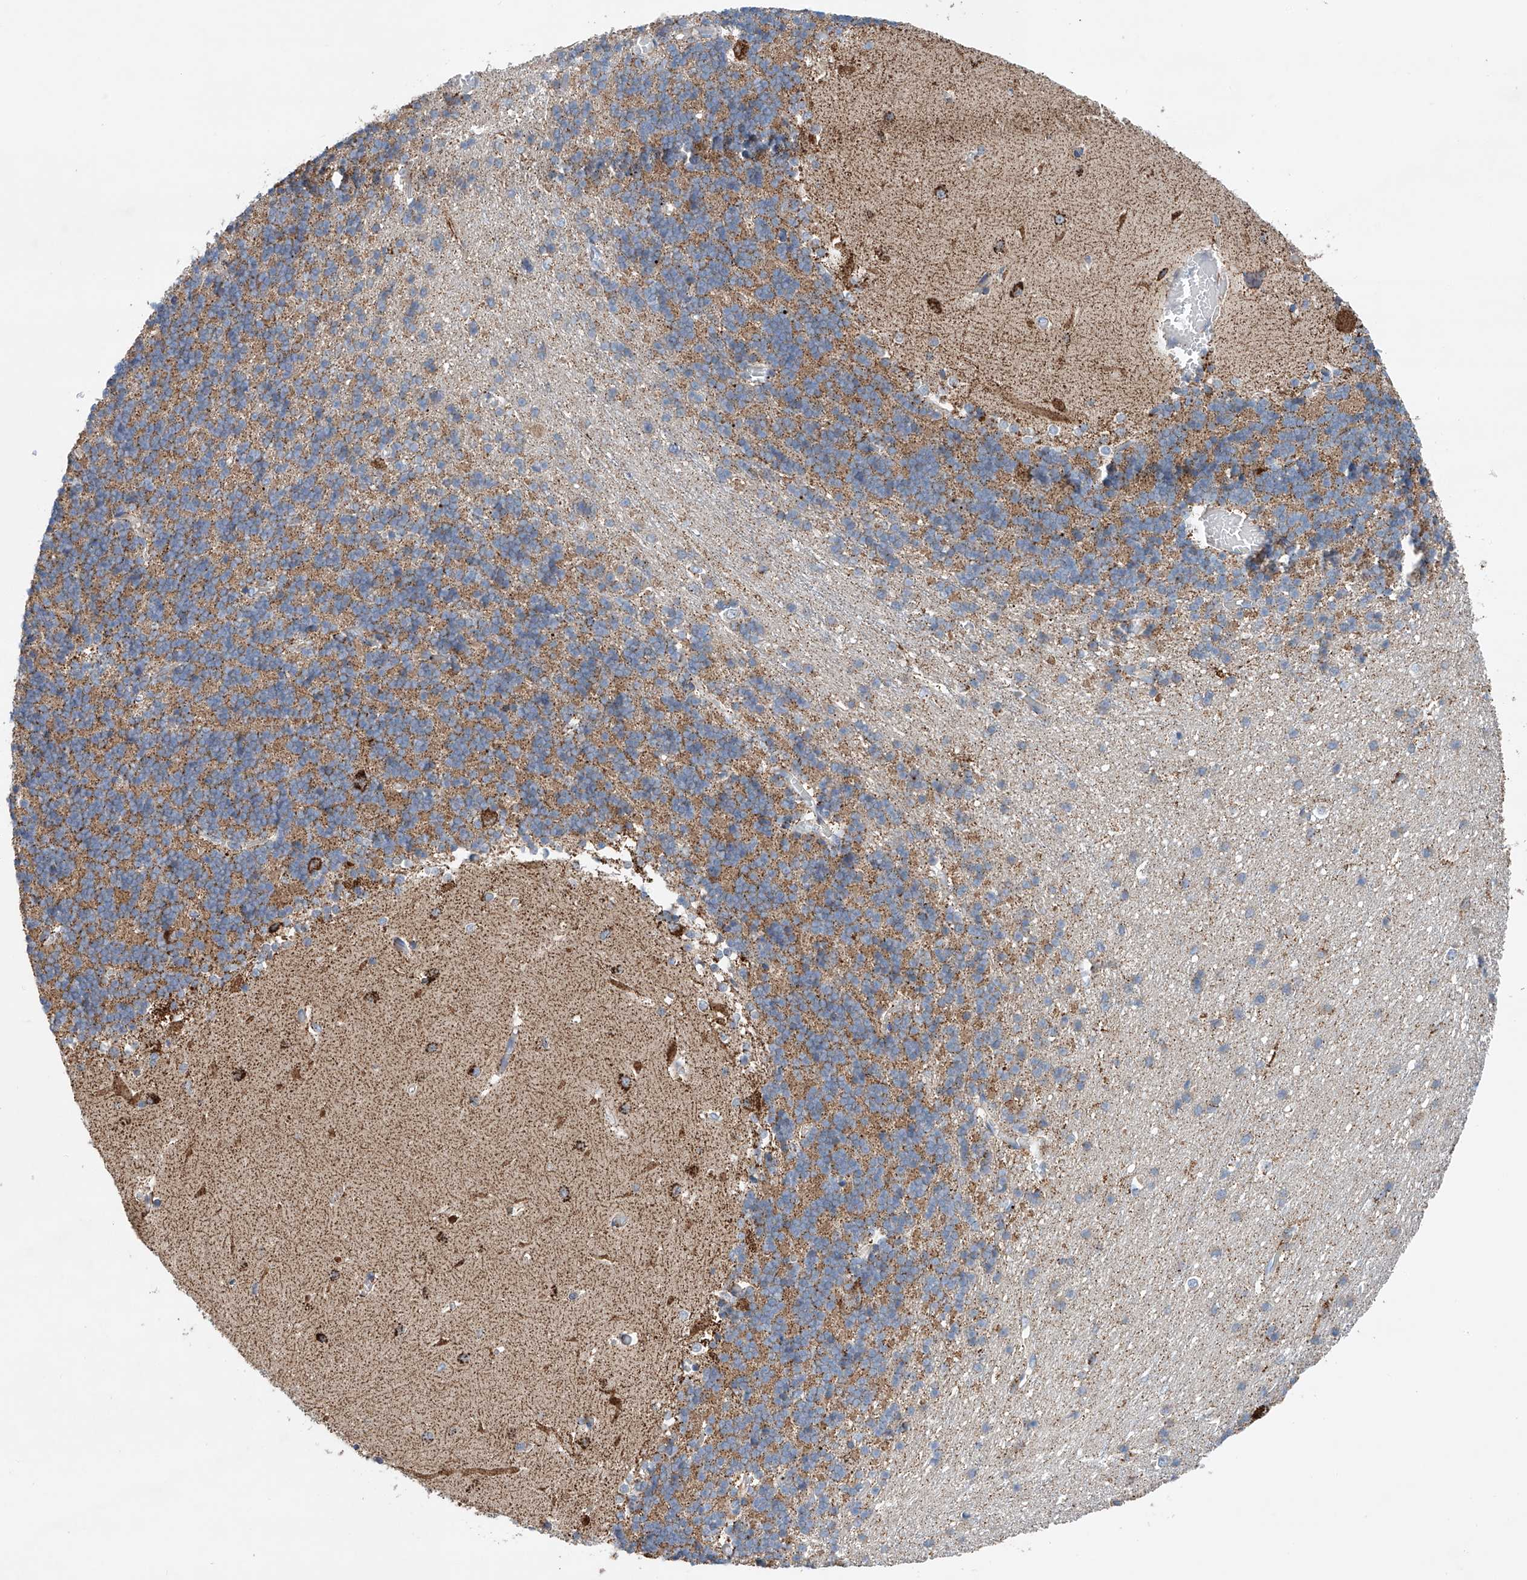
{"staining": {"intensity": "moderate", "quantity": ">75%", "location": "cytoplasmic/membranous"}, "tissue": "cerebellum", "cell_type": "Cells in granular layer", "image_type": "normal", "snomed": [{"axis": "morphology", "description": "Normal tissue, NOS"}, {"axis": "topography", "description": "Cerebellum"}], "caption": "Protein staining shows moderate cytoplasmic/membranous staining in approximately >75% of cells in granular layer in normal cerebellum.", "gene": "GPC4", "patient": {"sex": "male", "age": 37}}